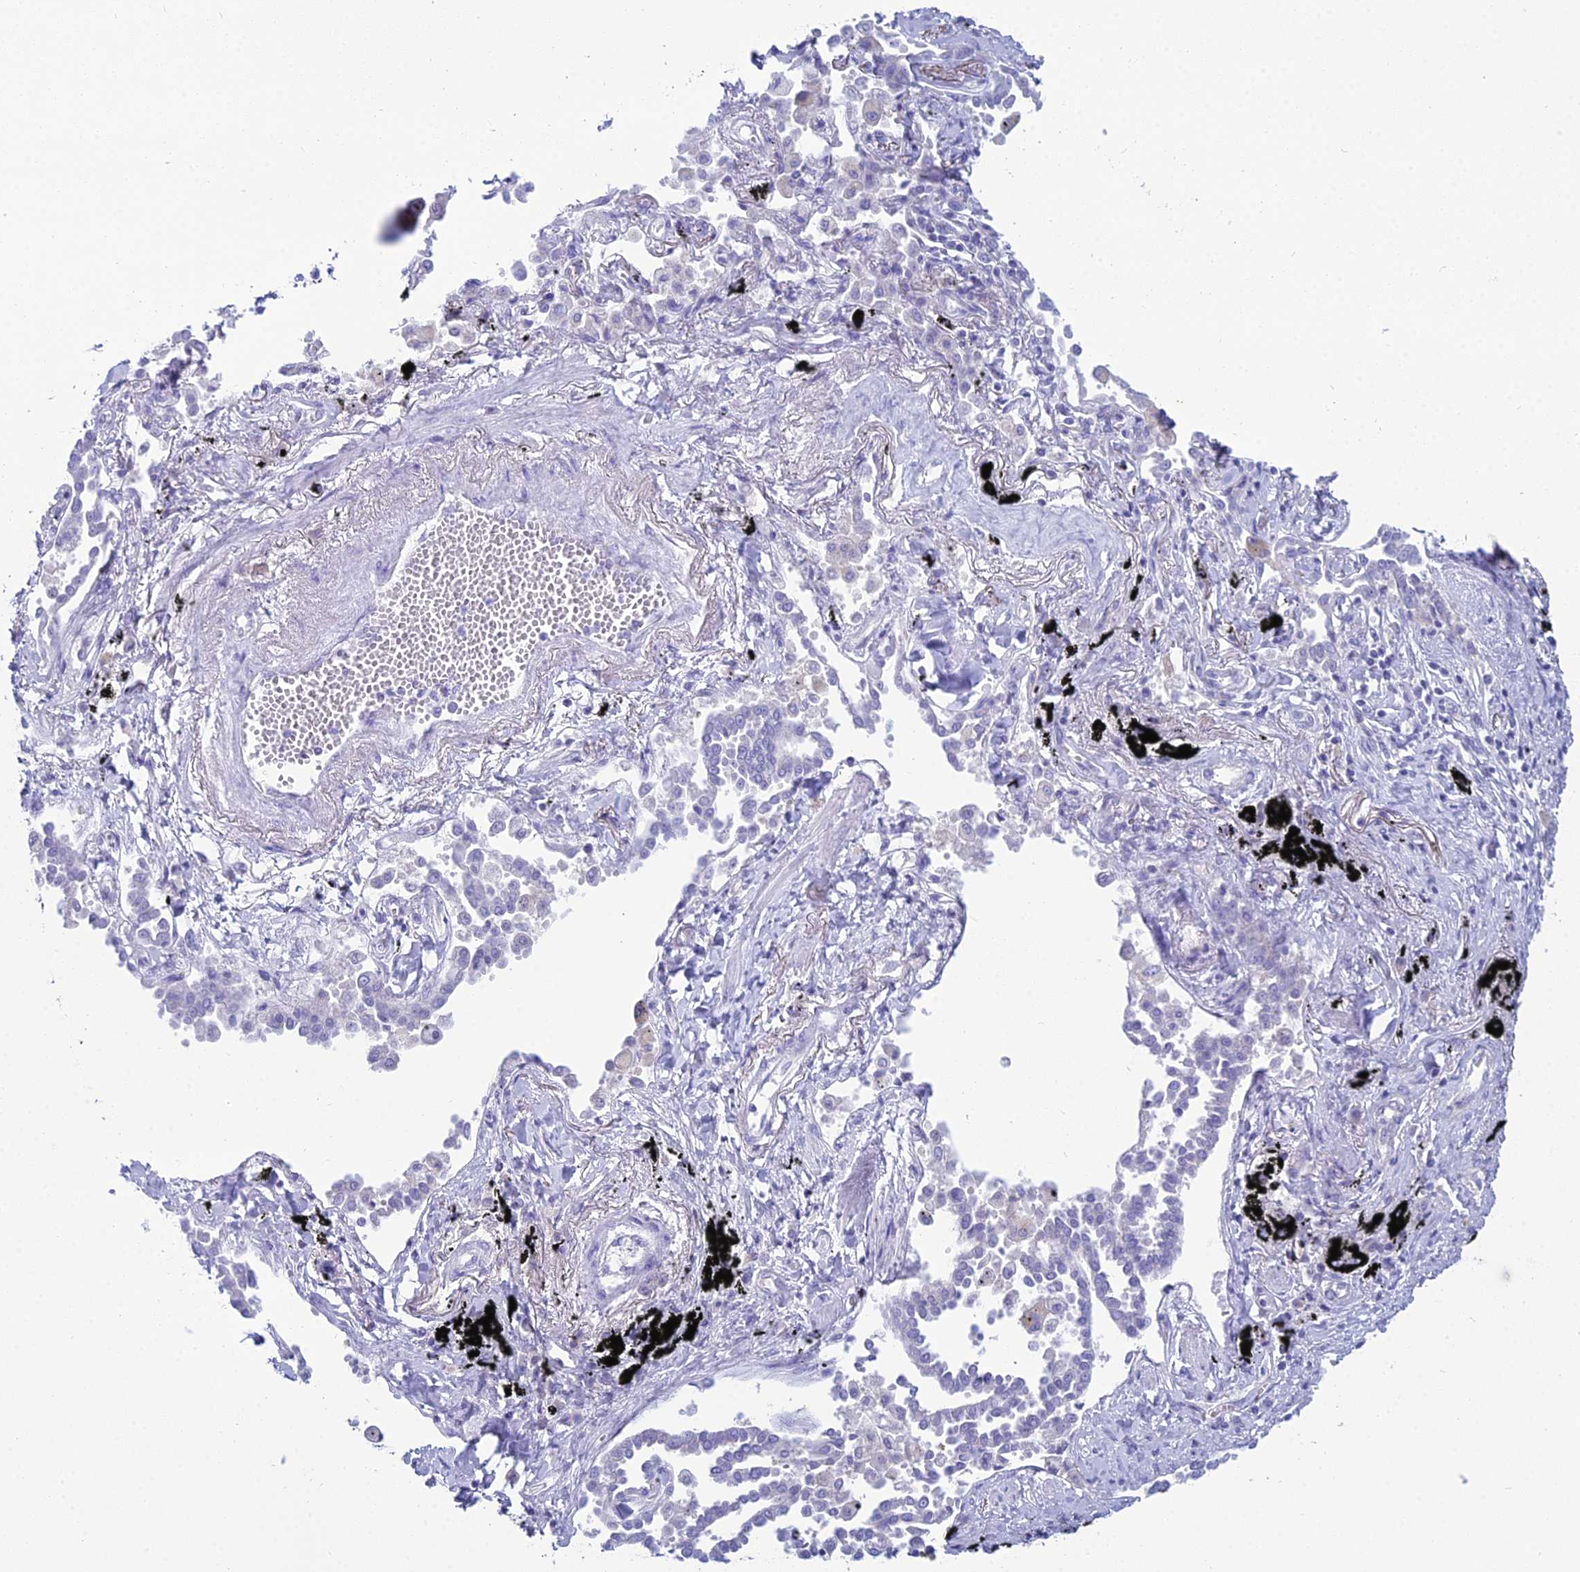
{"staining": {"intensity": "negative", "quantity": "none", "location": "none"}, "tissue": "lung cancer", "cell_type": "Tumor cells", "image_type": "cancer", "snomed": [{"axis": "morphology", "description": "Adenocarcinoma, NOS"}, {"axis": "topography", "description": "Lung"}], "caption": "IHC histopathology image of lung cancer stained for a protein (brown), which shows no expression in tumor cells.", "gene": "GNPNAT1", "patient": {"sex": "male", "age": 67}}